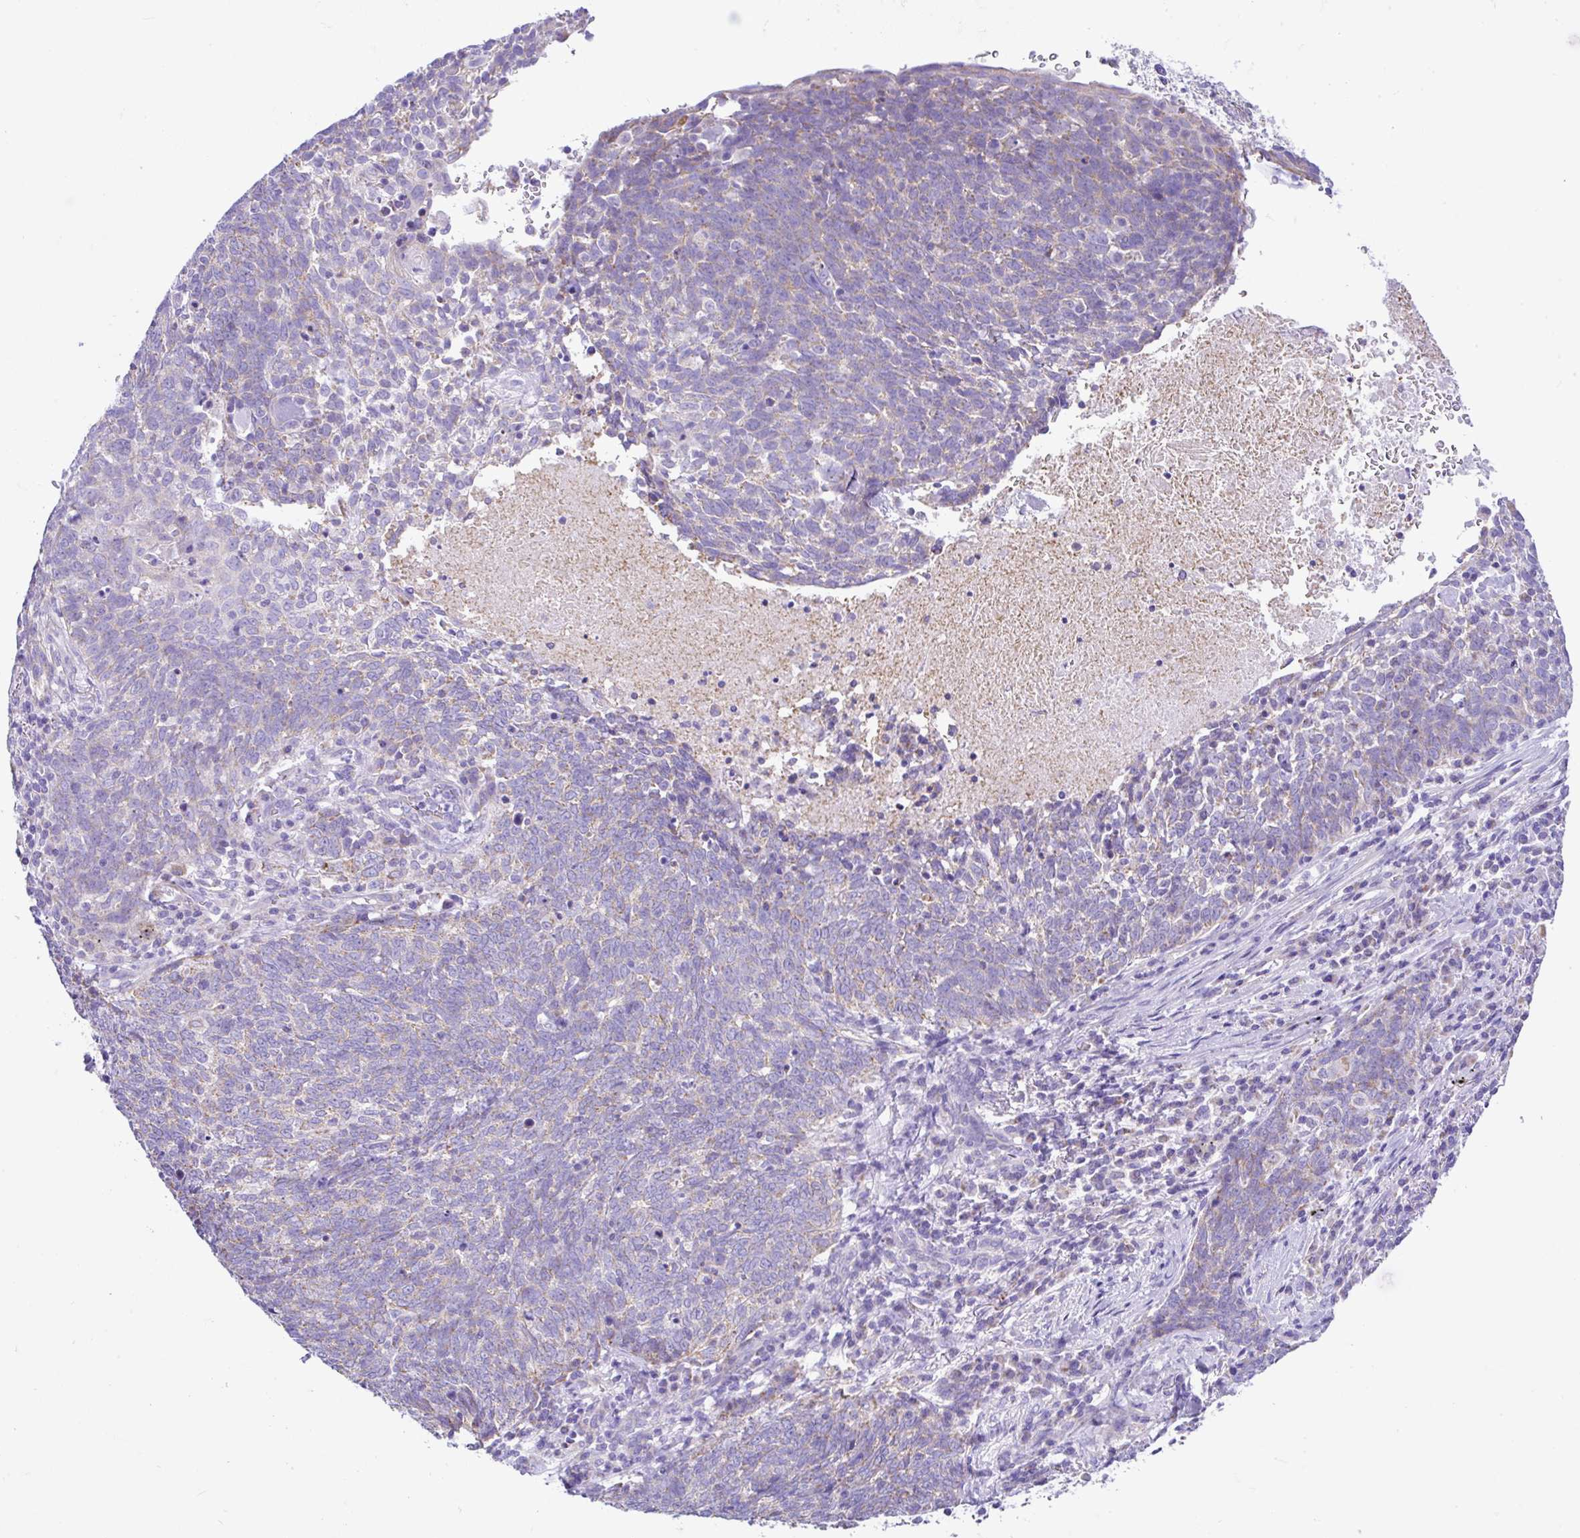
{"staining": {"intensity": "negative", "quantity": "none", "location": "none"}, "tissue": "lung cancer", "cell_type": "Tumor cells", "image_type": "cancer", "snomed": [{"axis": "morphology", "description": "Squamous cell carcinoma, NOS"}, {"axis": "topography", "description": "Lung"}], "caption": "Tumor cells show no significant expression in lung squamous cell carcinoma.", "gene": "SLC13A1", "patient": {"sex": "female", "age": 72}}